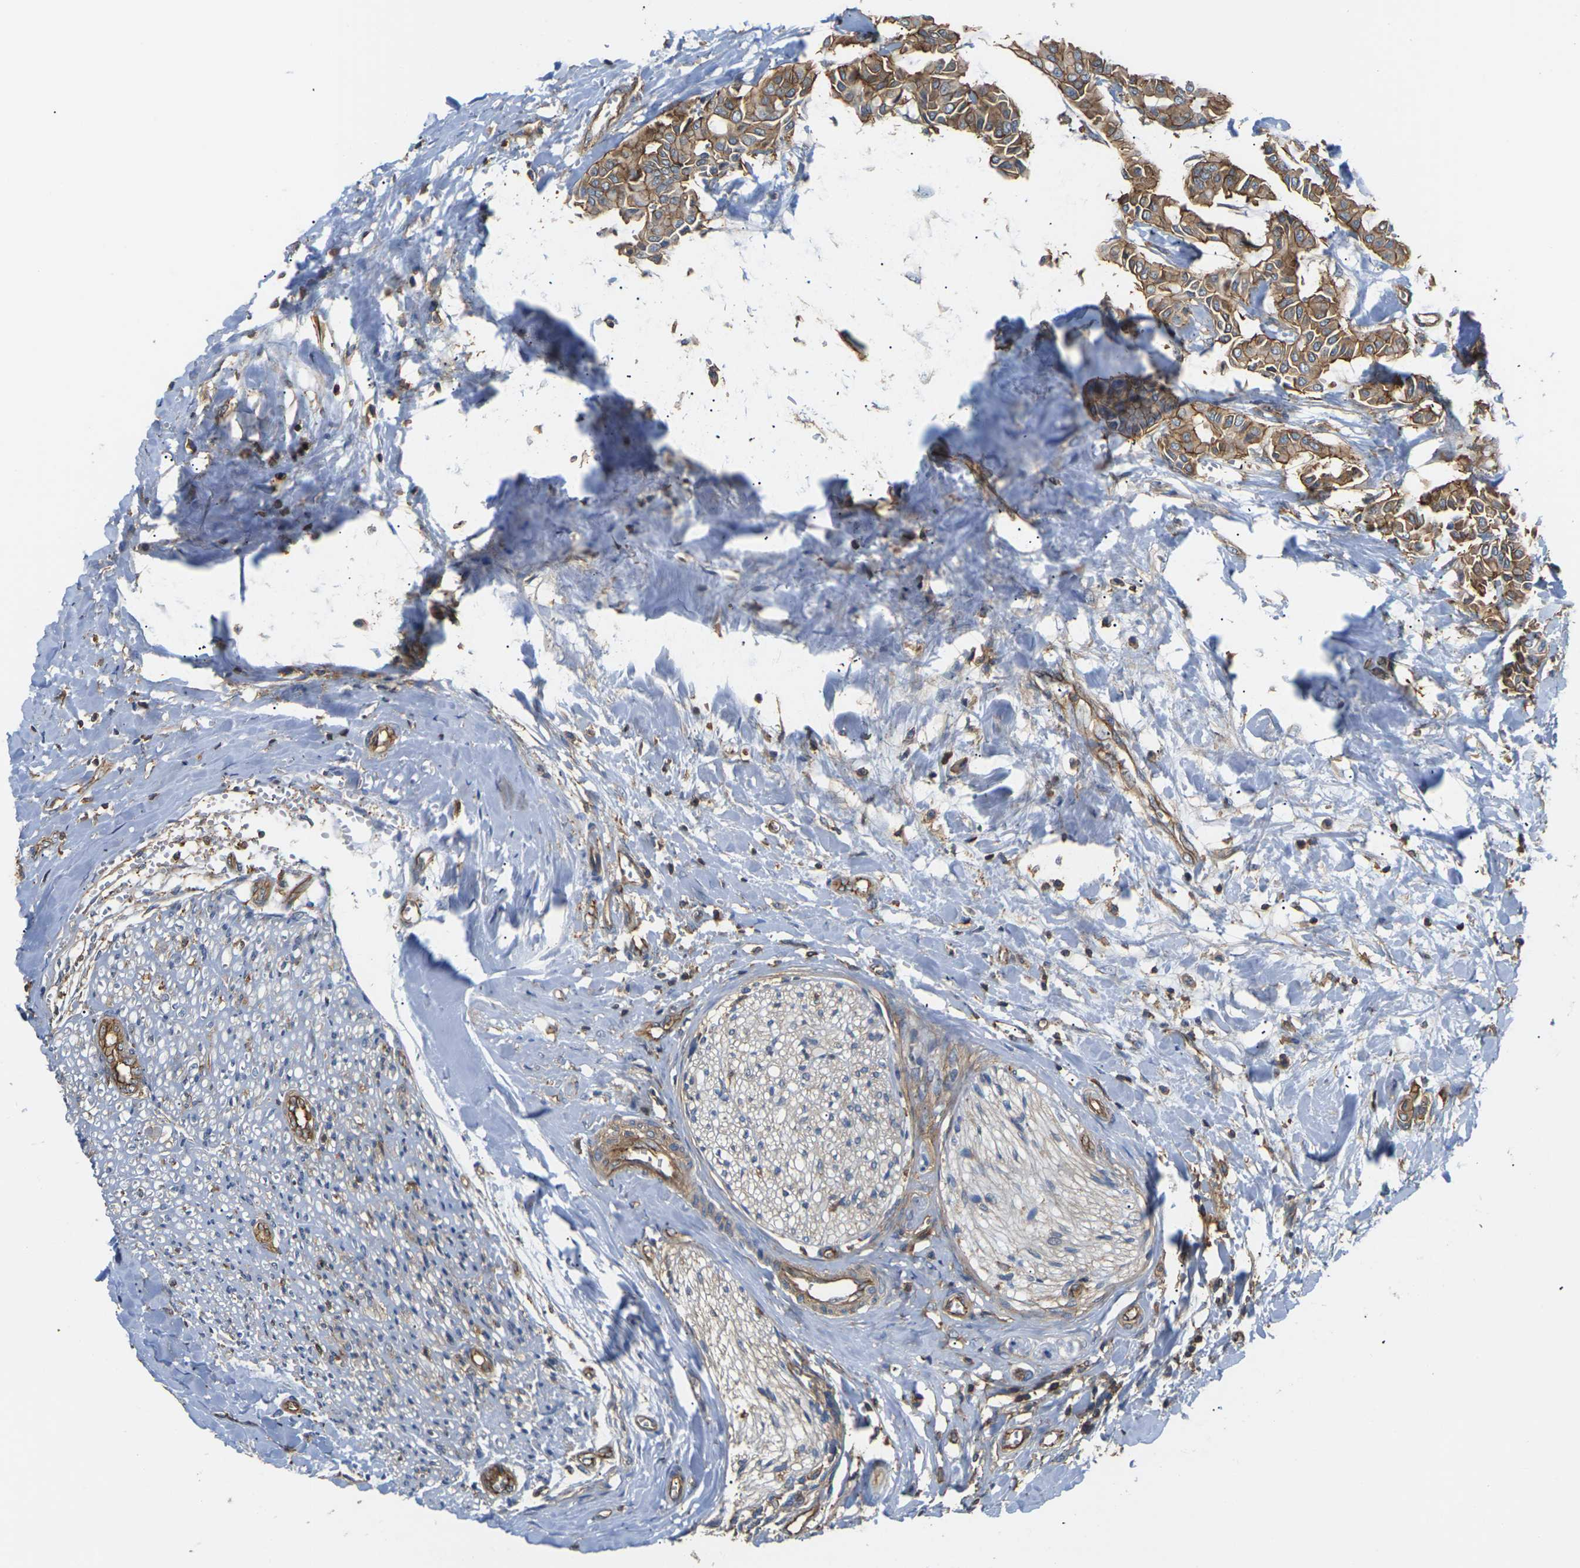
{"staining": {"intensity": "moderate", "quantity": ">75%", "location": "cytoplasmic/membranous"}, "tissue": "head and neck cancer", "cell_type": "Tumor cells", "image_type": "cancer", "snomed": [{"axis": "morphology", "description": "Adenocarcinoma, NOS"}, {"axis": "topography", "description": "Salivary gland"}, {"axis": "topography", "description": "Head-Neck"}], "caption": "The immunohistochemical stain highlights moderate cytoplasmic/membranous expression in tumor cells of head and neck adenocarcinoma tissue.", "gene": "IQGAP1", "patient": {"sex": "female", "age": 59}}